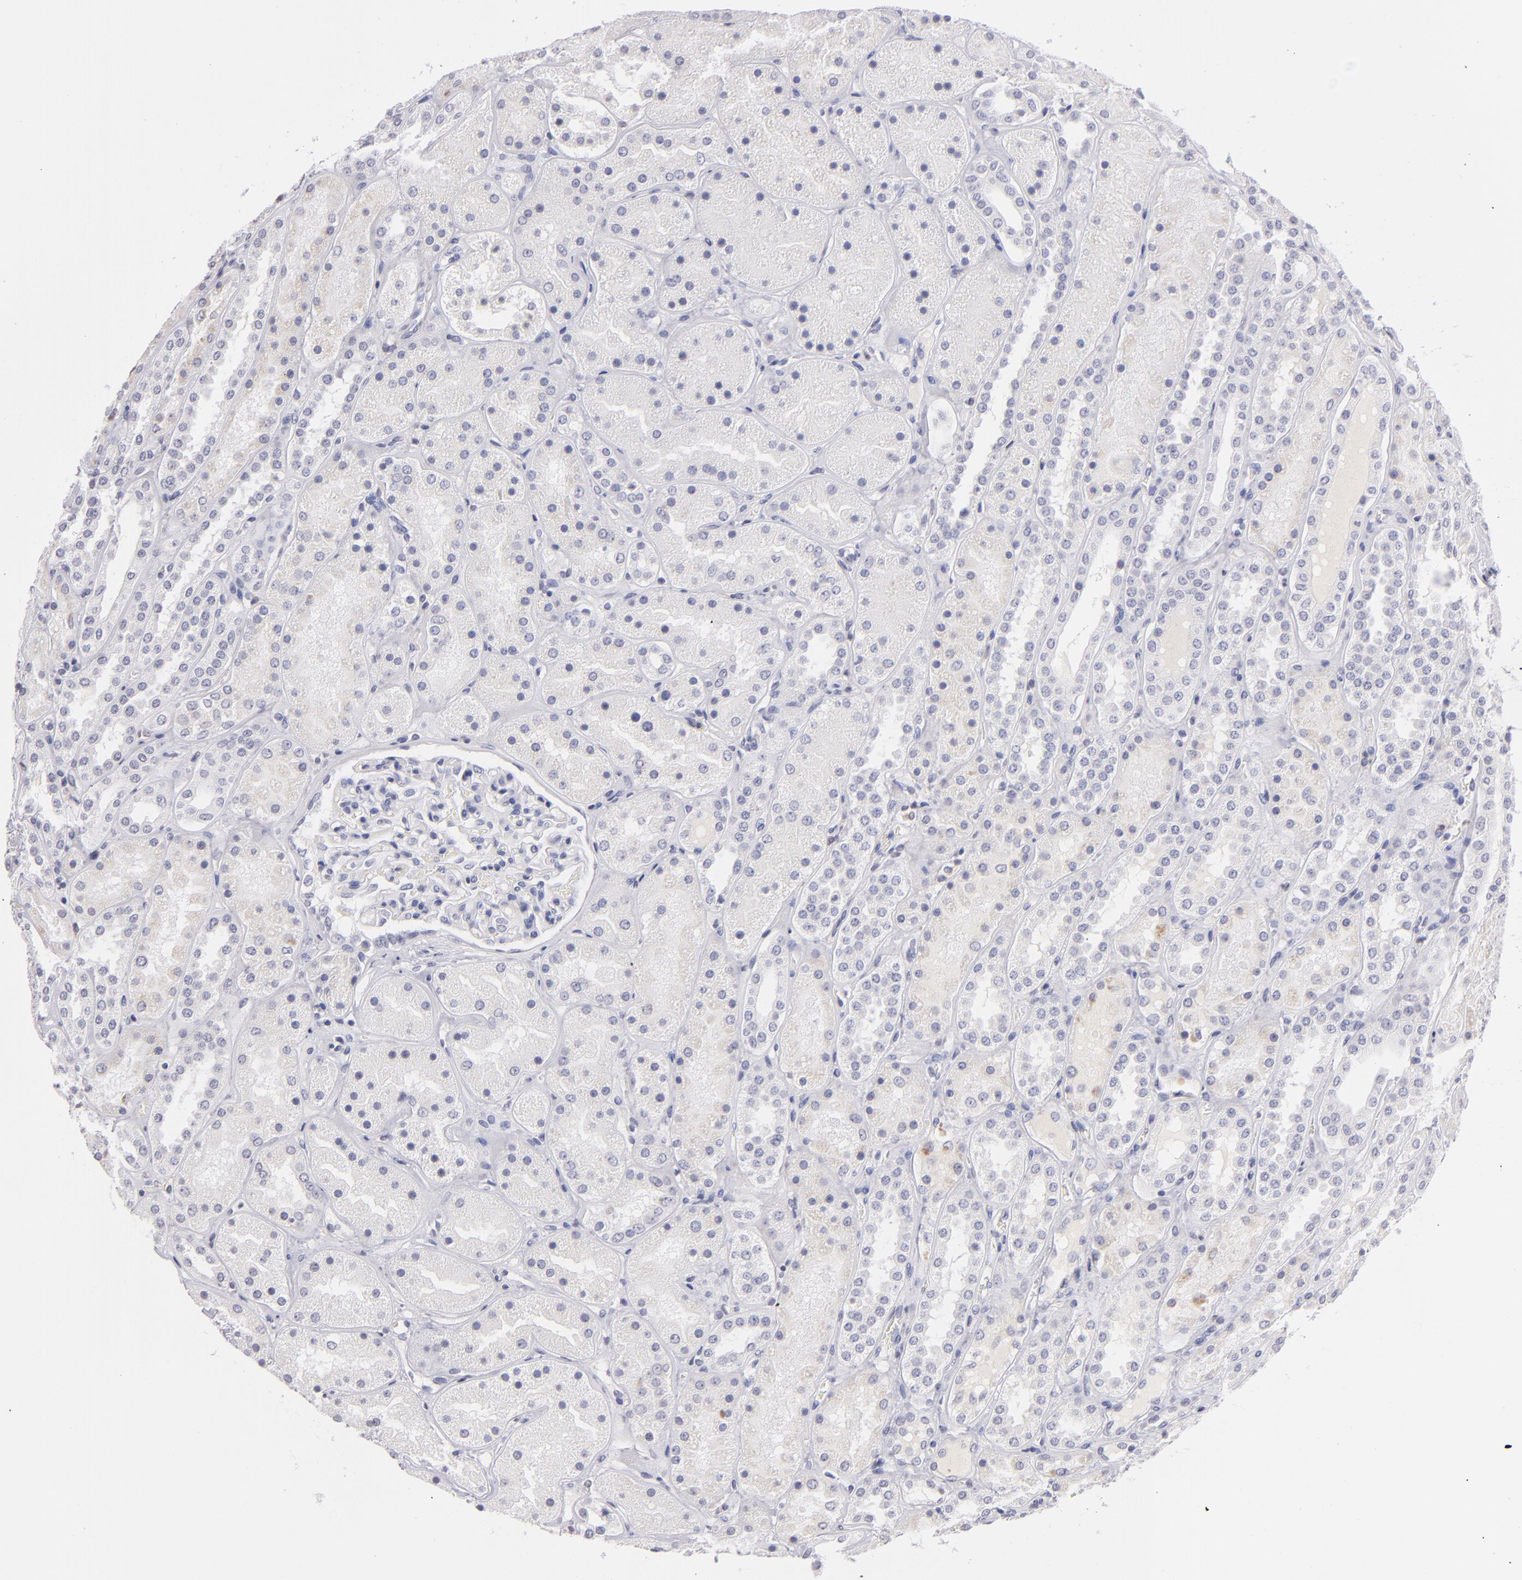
{"staining": {"intensity": "negative", "quantity": "none", "location": "none"}, "tissue": "kidney", "cell_type": "Cells in glomeruli", "image_type": "normal", "snomed": [{"axis": "morphology", "description": "Normal tissue, NOS"}, {"axis": "topography", "description": "Kidney"}], "caption": "IHC histopathology image of normal human kidney stained for a protein (brown), which displays no positivity in cells in glomeruli. (Brightfield microscopy of DAB (3,3'-diaminobenzidine) IHC at high magnification).", "gene": "IL2RA", "patient": {"sex": "male", "age": 28}}